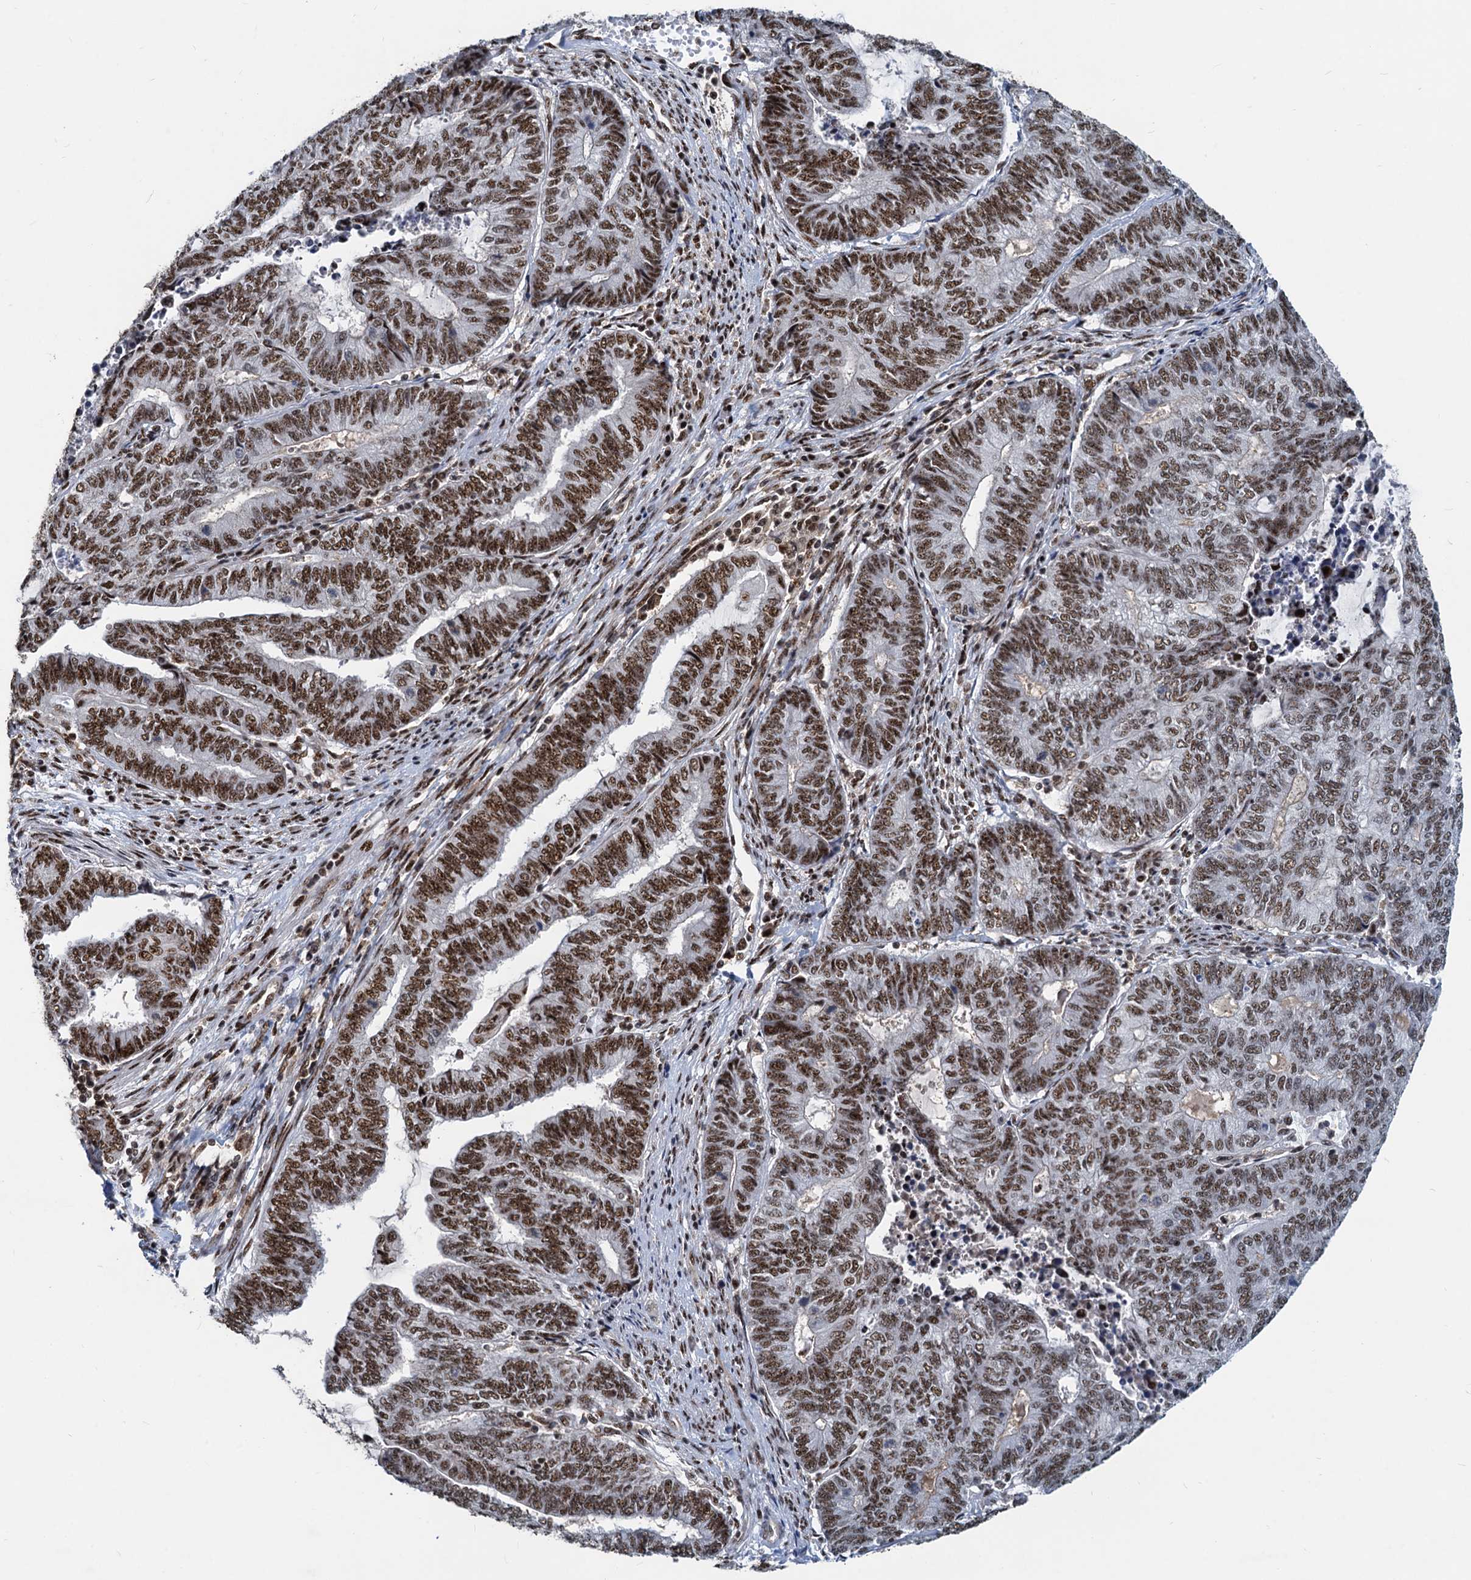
{"staining": {"intensity": "strong", "quantity": ">75%", "location": "nuclear"}, "tissue": "endometrial cancer", "cell_type": "Tumor cells", "image_type": "cancer", "snomed": [{"axis": "morphology", "description": "Adenocarcinoma, NOS"}, {"axis": "topography", "description": "Uterus"}, {"axis": "topography", "description": "Endometrium"}], "caption": "A brown stain shows strong nuclear expression of a protein in human endometrial adenocarcinoma tumor cells.", "gene": "RBM26", "patient": {"sex": "female", "age": 70}}